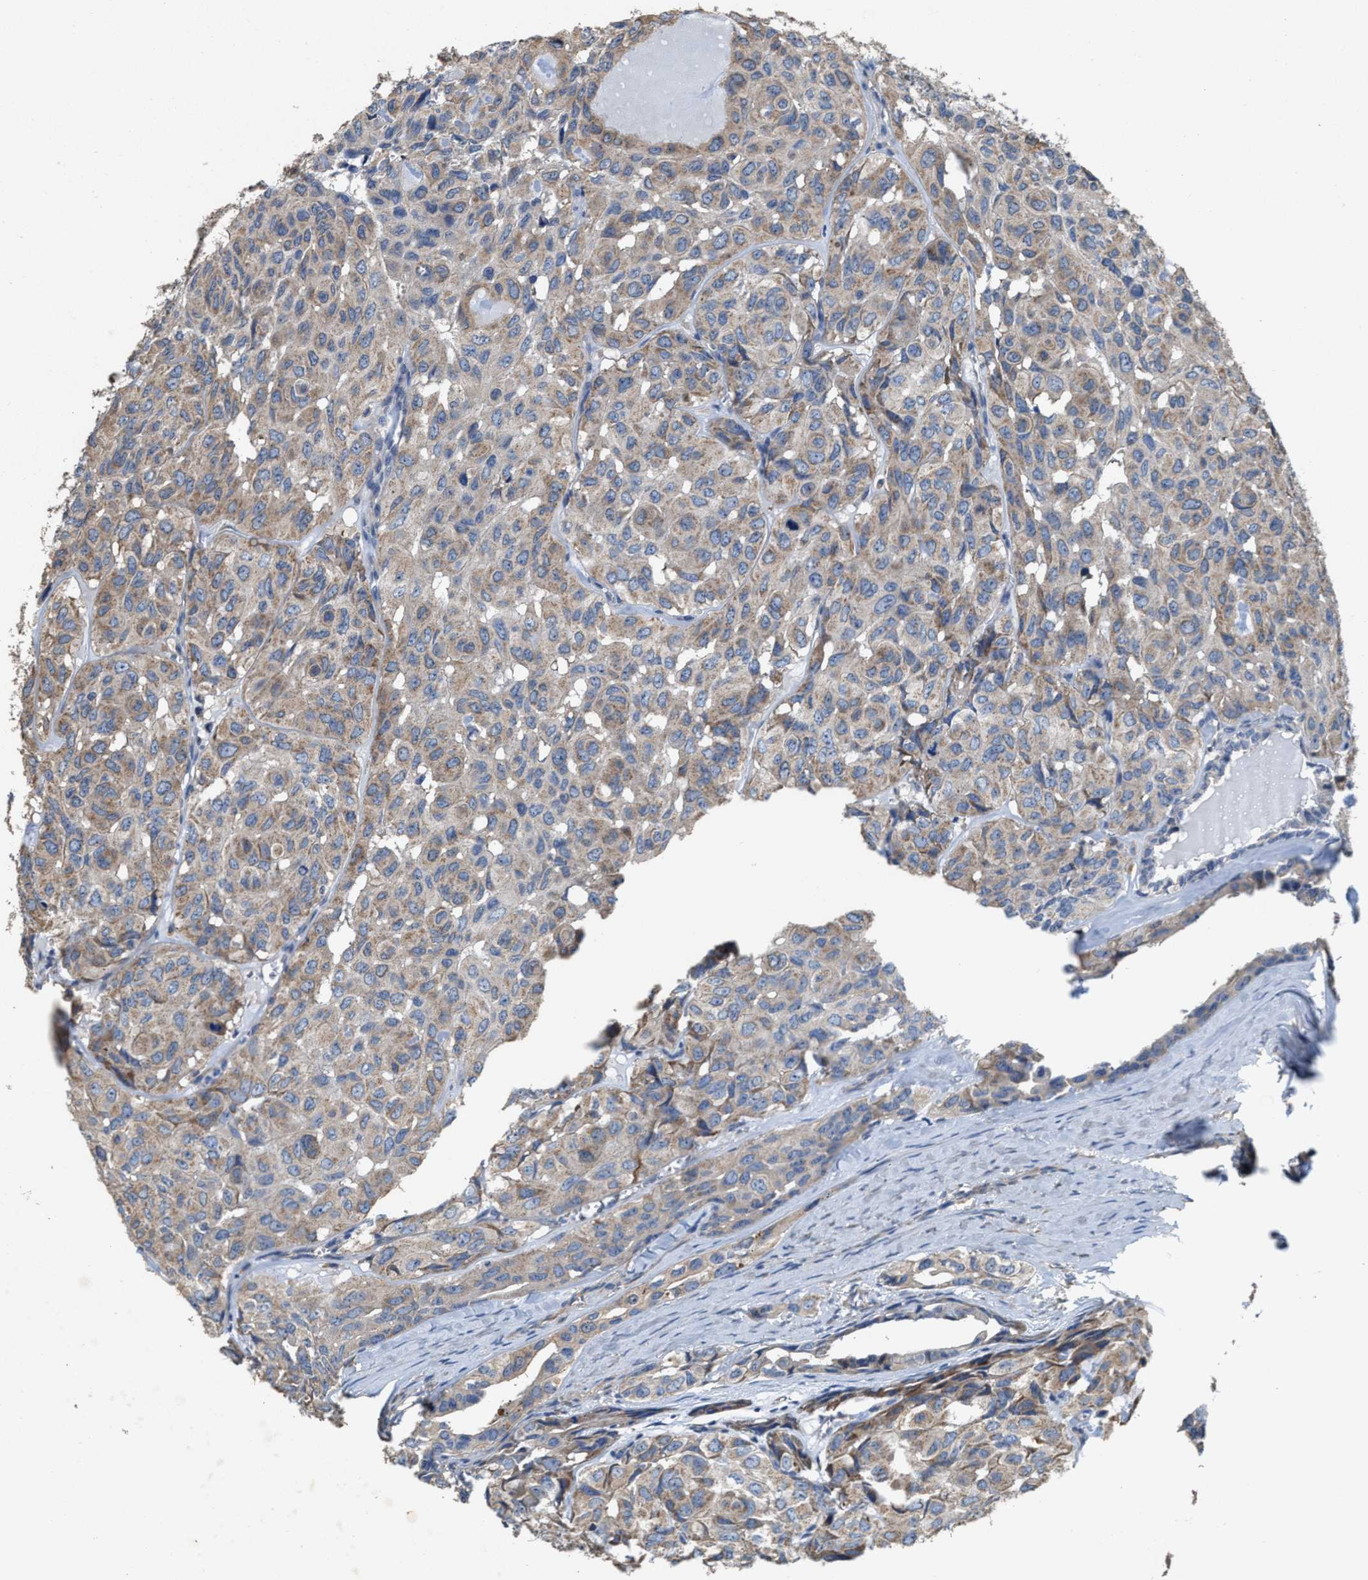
{"staining": {"intensity": "weak", "quantity": ">75%", "location": "cytoplasmic/membranous"}, "tissue": "head and neck cancer", "cell_type": "Tumor cells", "image_type": "cancer", "snomed": [{"axis": "morphology", "description": "Adenocarcinoma, NOS"}, {"axis": "topography", "description": "Salivary gland, NOS"}, {"axis": "topography", "description": "Head-Neck"}], "caption": "Brown immunohistochemical staining in human head and neck cancer exhibits weak cytoplasmic/membranous expression in approximately >75% of tumor cells. (DAB (3,3'-diaminobenzidine) IHC, brown staining for protein, blue staining for nuclei).", "gene": "PEG10", "patient": {"sex": "female", "age": 76}}